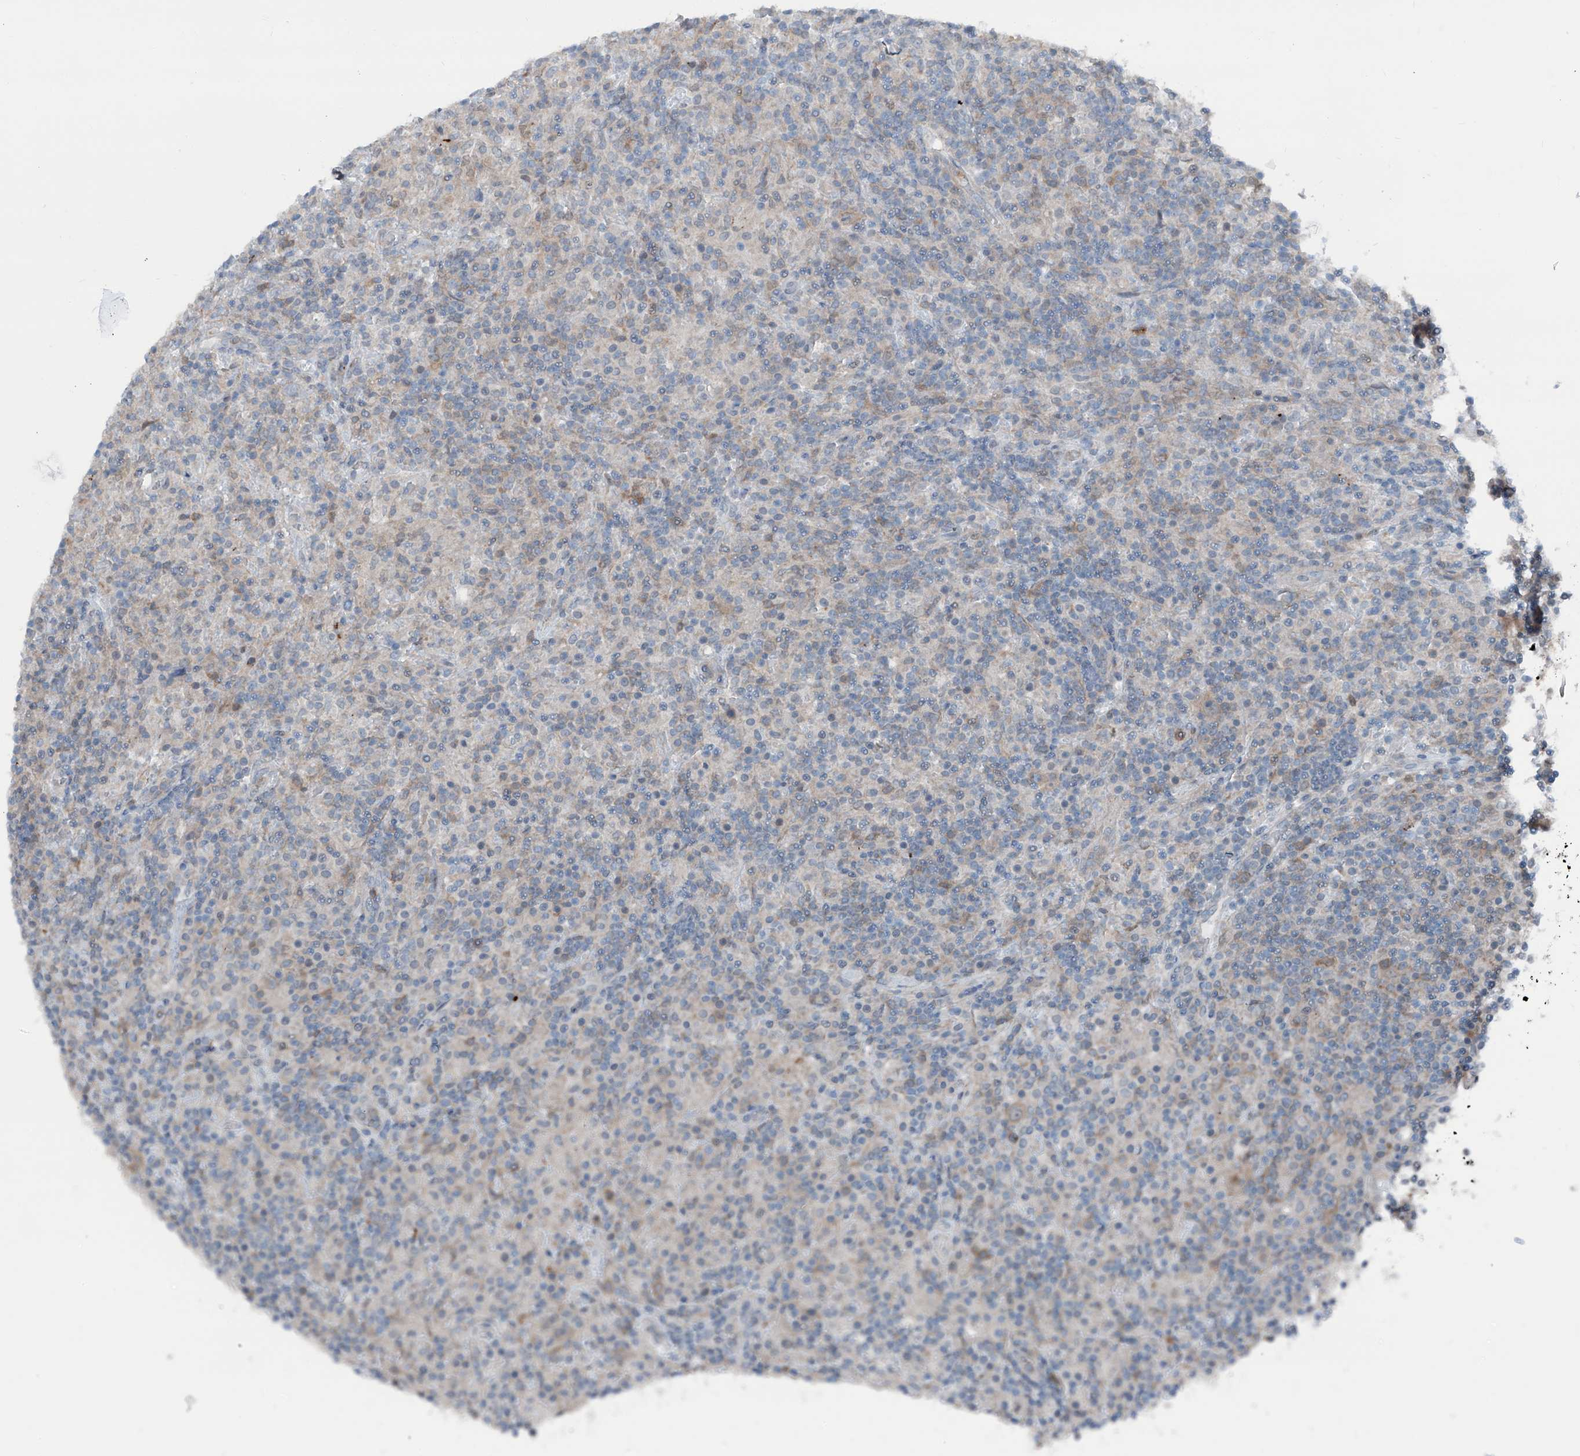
{"staining": {"intensity": "negative", "quantity": "none", "location": "none"}, "tissue": "lymphoma", "cell_type": "Tumor cells", "image_type": "cancer", "snomed": [{"axis": "morphology", "description": "Hodgkin's disease, NOS"}, {"axis": "topography", "description": "Lymph node"}], "caption": "High power microscopy histopathology image of an immunohistochemistry (IHC) micrograph of Hodgkin's disease, revealing no significant positivity in tumor cells. (Immunohistochemistry, brightfield microscopy, high magnification).", "gene": "HSPB11", "patient": {"sex": "male", "age": 70}}